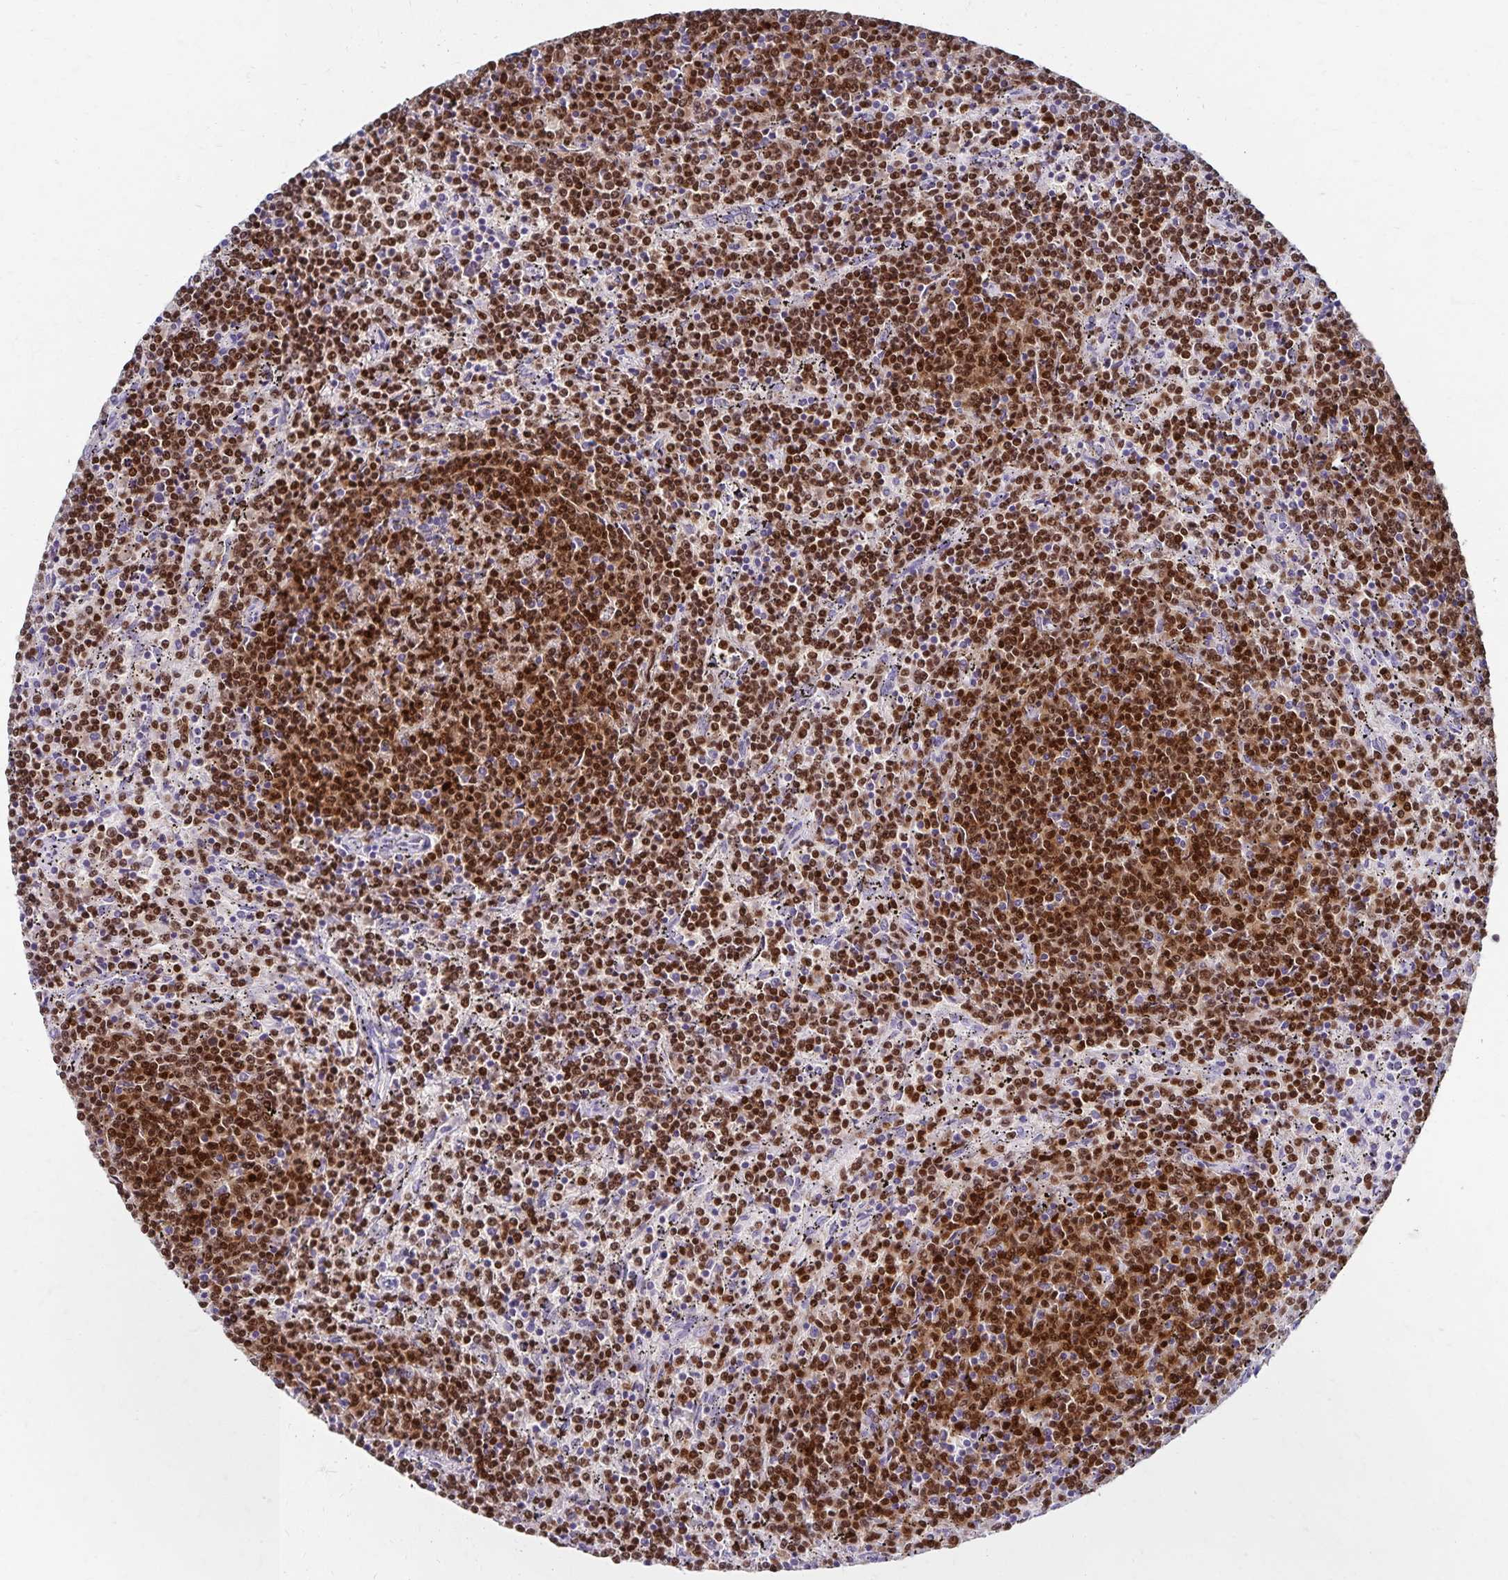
{"staining": {"intensity": "strong", "quantity": ">75%", "location": "nuclear"}, "tissue": "lymphoma", "cell_type": "Tumor cells", "image_type": "cancer", "snomed": [{"axis": "morphology", "description": "Malignant lymphoma, non-Hodgkin's type, Low grade"}, {"axis": "topography", "description": "Spleen"}], "caption": "Immunohistochemistry (DAB (3,3'-diaminobenzidine)) staining of human low-grade malignant lymphoma, non-Hodgkin's type reveals strong nuclear protein positivity in about >75% of tumor cells.", "gene": "PAX5", "patient": {"sex": "female", "age": 50}}